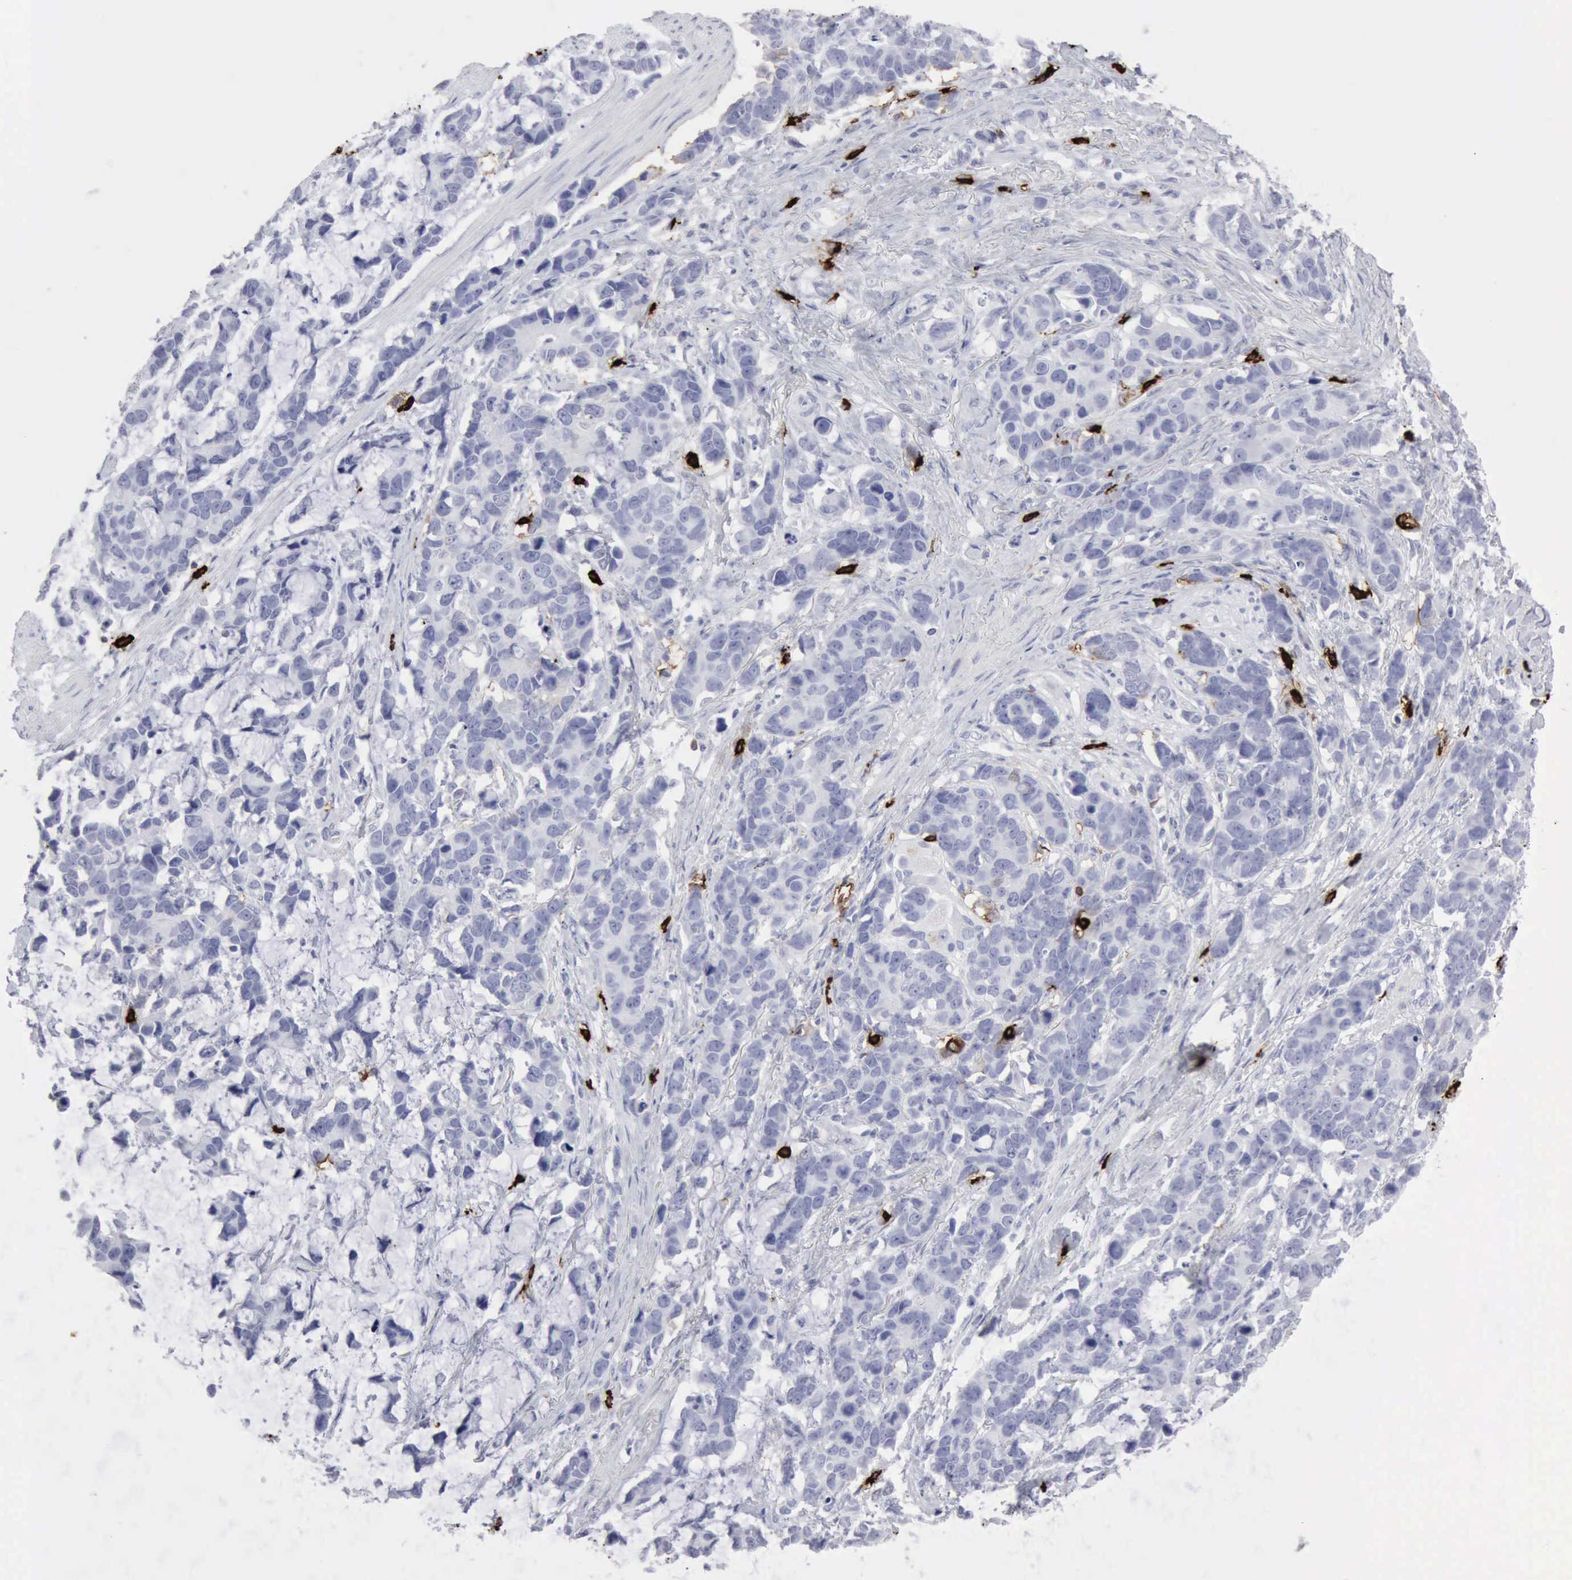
{"staining": {"intensity": "negative", "quantity": "none", "location": "none"}, "tissue": "stomach cancer", "cell_type": "Tumor cells", "image_type": "cancer", "snomed": [{"axis": "morphology", "description": "Adenocarcinoma, NOS"}, {"axis": "topography", "description": "Stomach, upper"}], "caption": "This is a histopathology image of immunohistochemistry (IHC) staining of stomach cancer (adenocarcinoma), which shows no staining in tumor cells. (DAB (3,3'-diaminobenzidine) immunohistochemistry, high magnification).", "gene": "CMA1", "patient": {"sex": "male", "age": 71}}